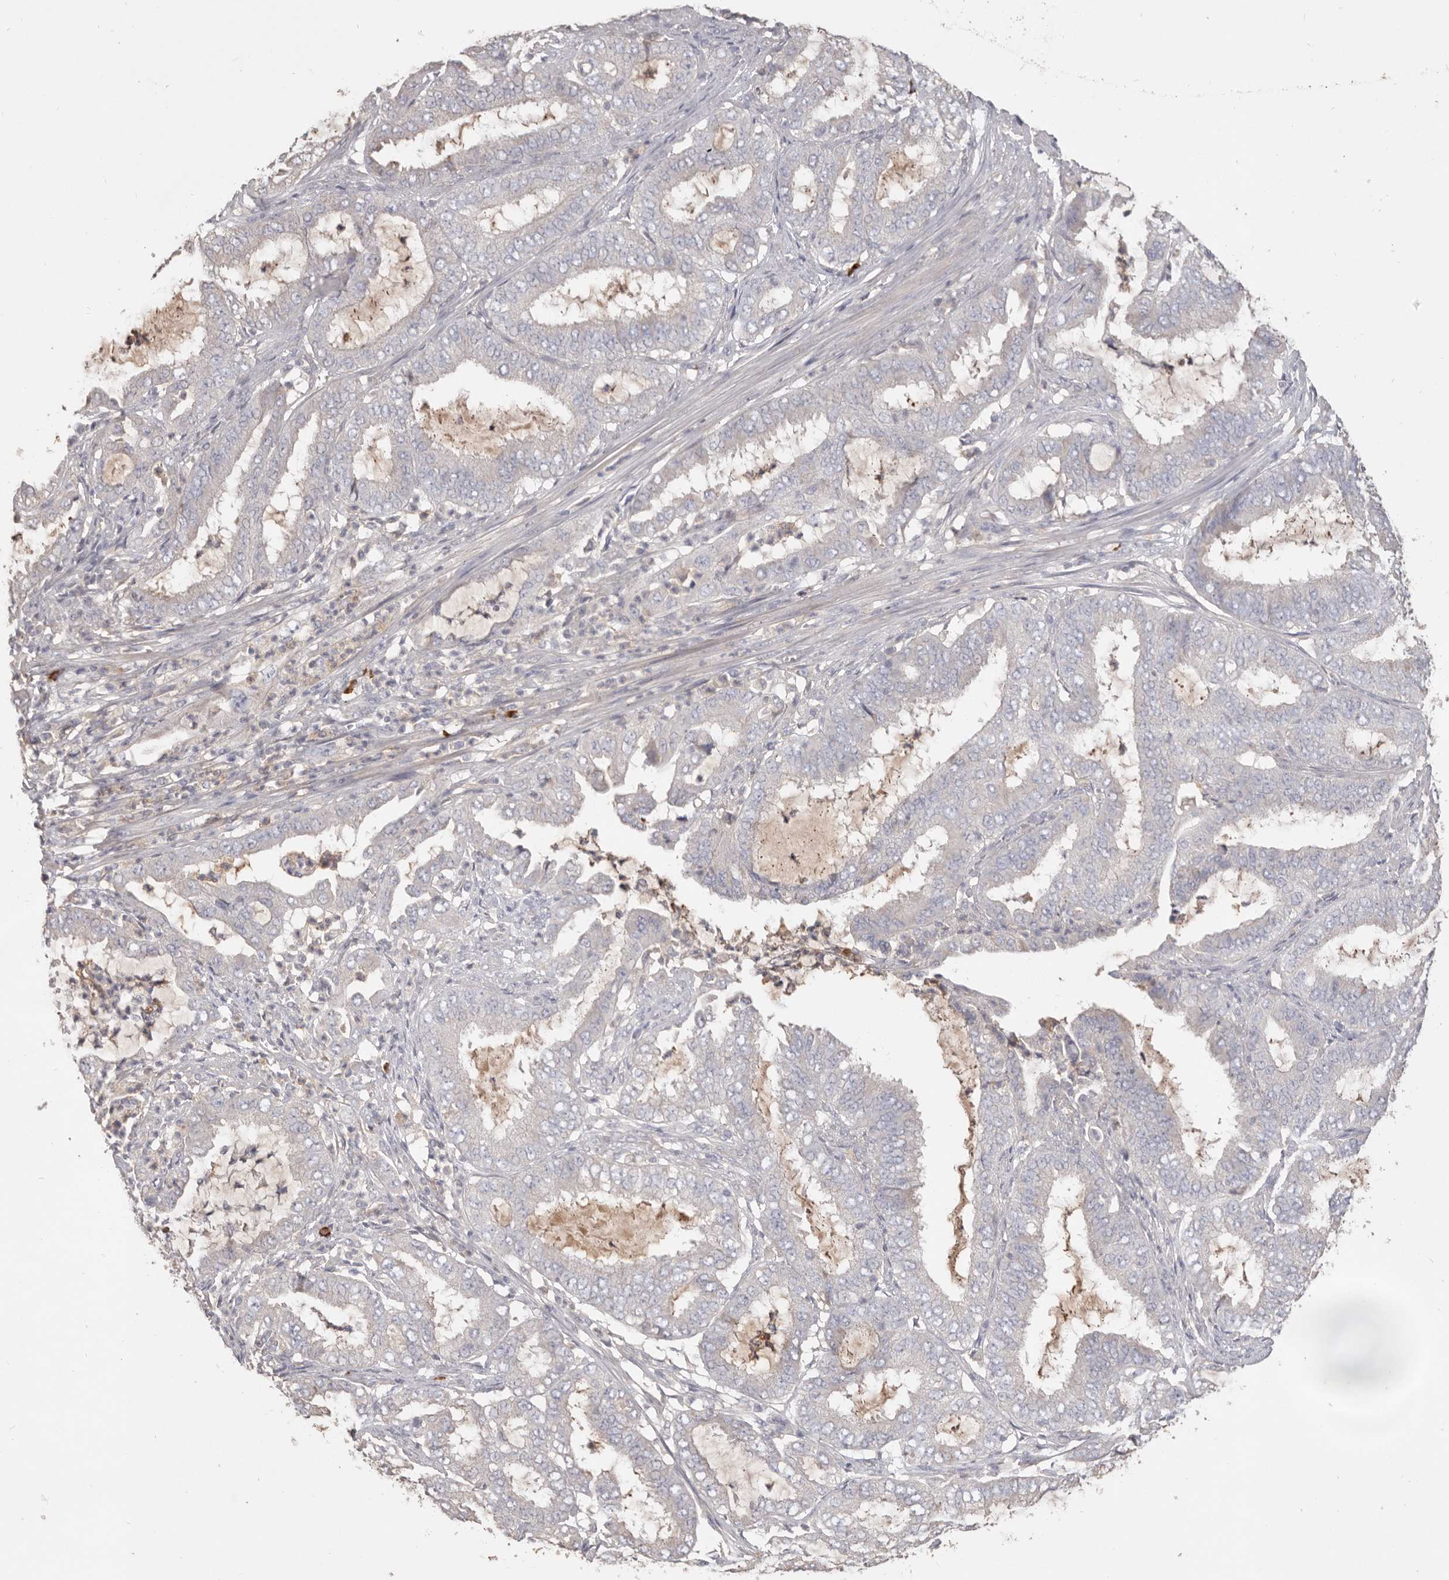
{"staining": {"intensity": "negative", "quantity": "none", "location": "none"}, "tissue": "endometrial cancer", "cell_type": "Tumor cells", "image_type": "cancer", "snomed": [{"axis": "morphology", "description": "Adenocarcinoma, NOS"}, {"axis": "topography", "description": "Endometrium"}], "caption": "An IHC image of endometrial adenocarcinoma is shown. There is no staining in tumor cells of endometrial adenocarcinoma.", "gene": "HCAR2", "patient": {"sex": "female", "age": 51}}